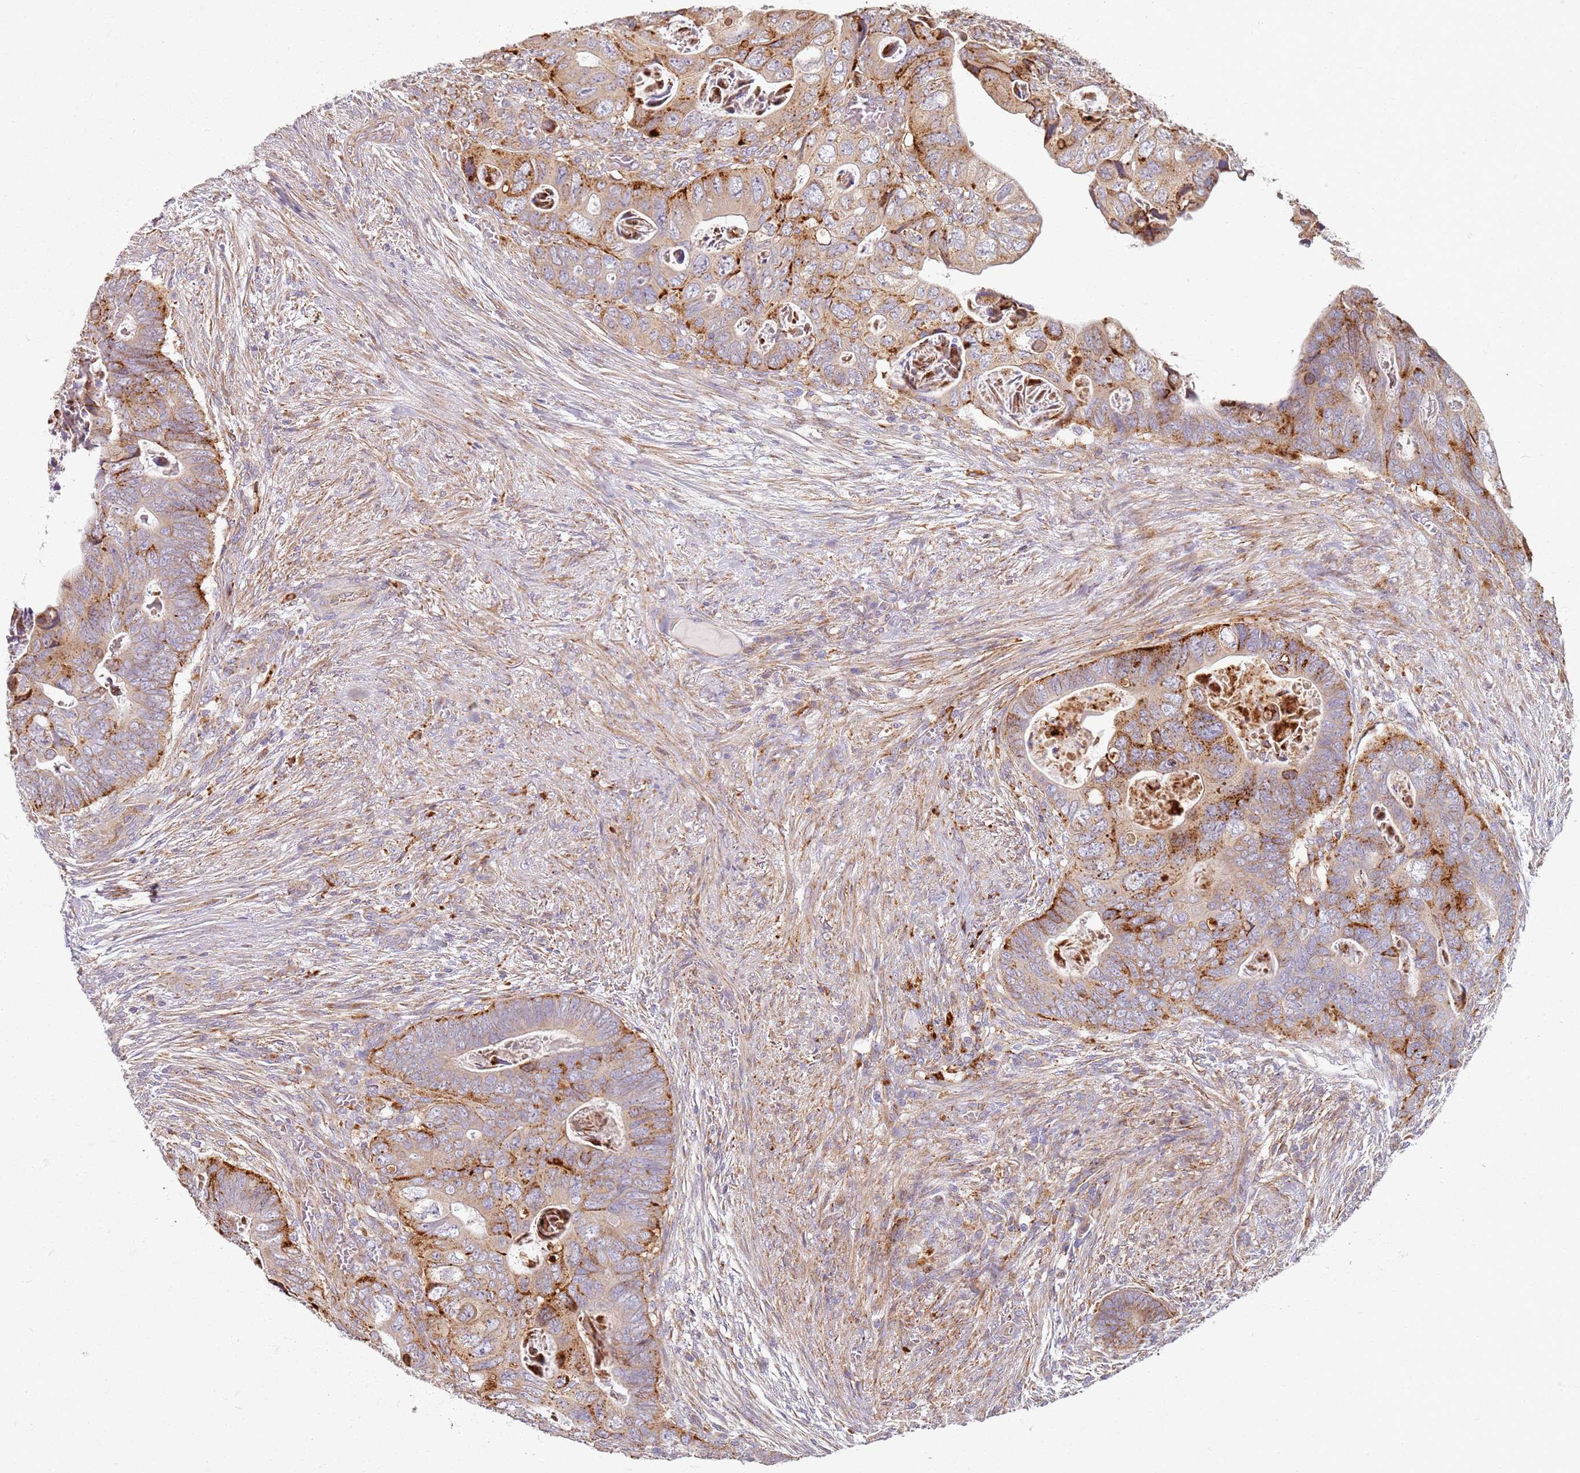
{"staining": {"intensity": "moderate", "quantity": ">75%", "location": "cytoplasmic/membranous"}, "tissue": "colorectal cancer", "cell_type": "Tumor cells", "image_type": "cancer", "snomed": [{"axis": "morphology", "description": "Adenocarcinoma, NOS"}, {"axis": "topography", "description": "Rectum"}], "caption": "Adenocarcinoma (colorectal) stained with immunohistochemistry displays moderate cytoplasmic/membranous positivity in approximately >75% of tumor cells.", "gene": "PROKR2", "patient": {"sex": "female", "age": 78}}